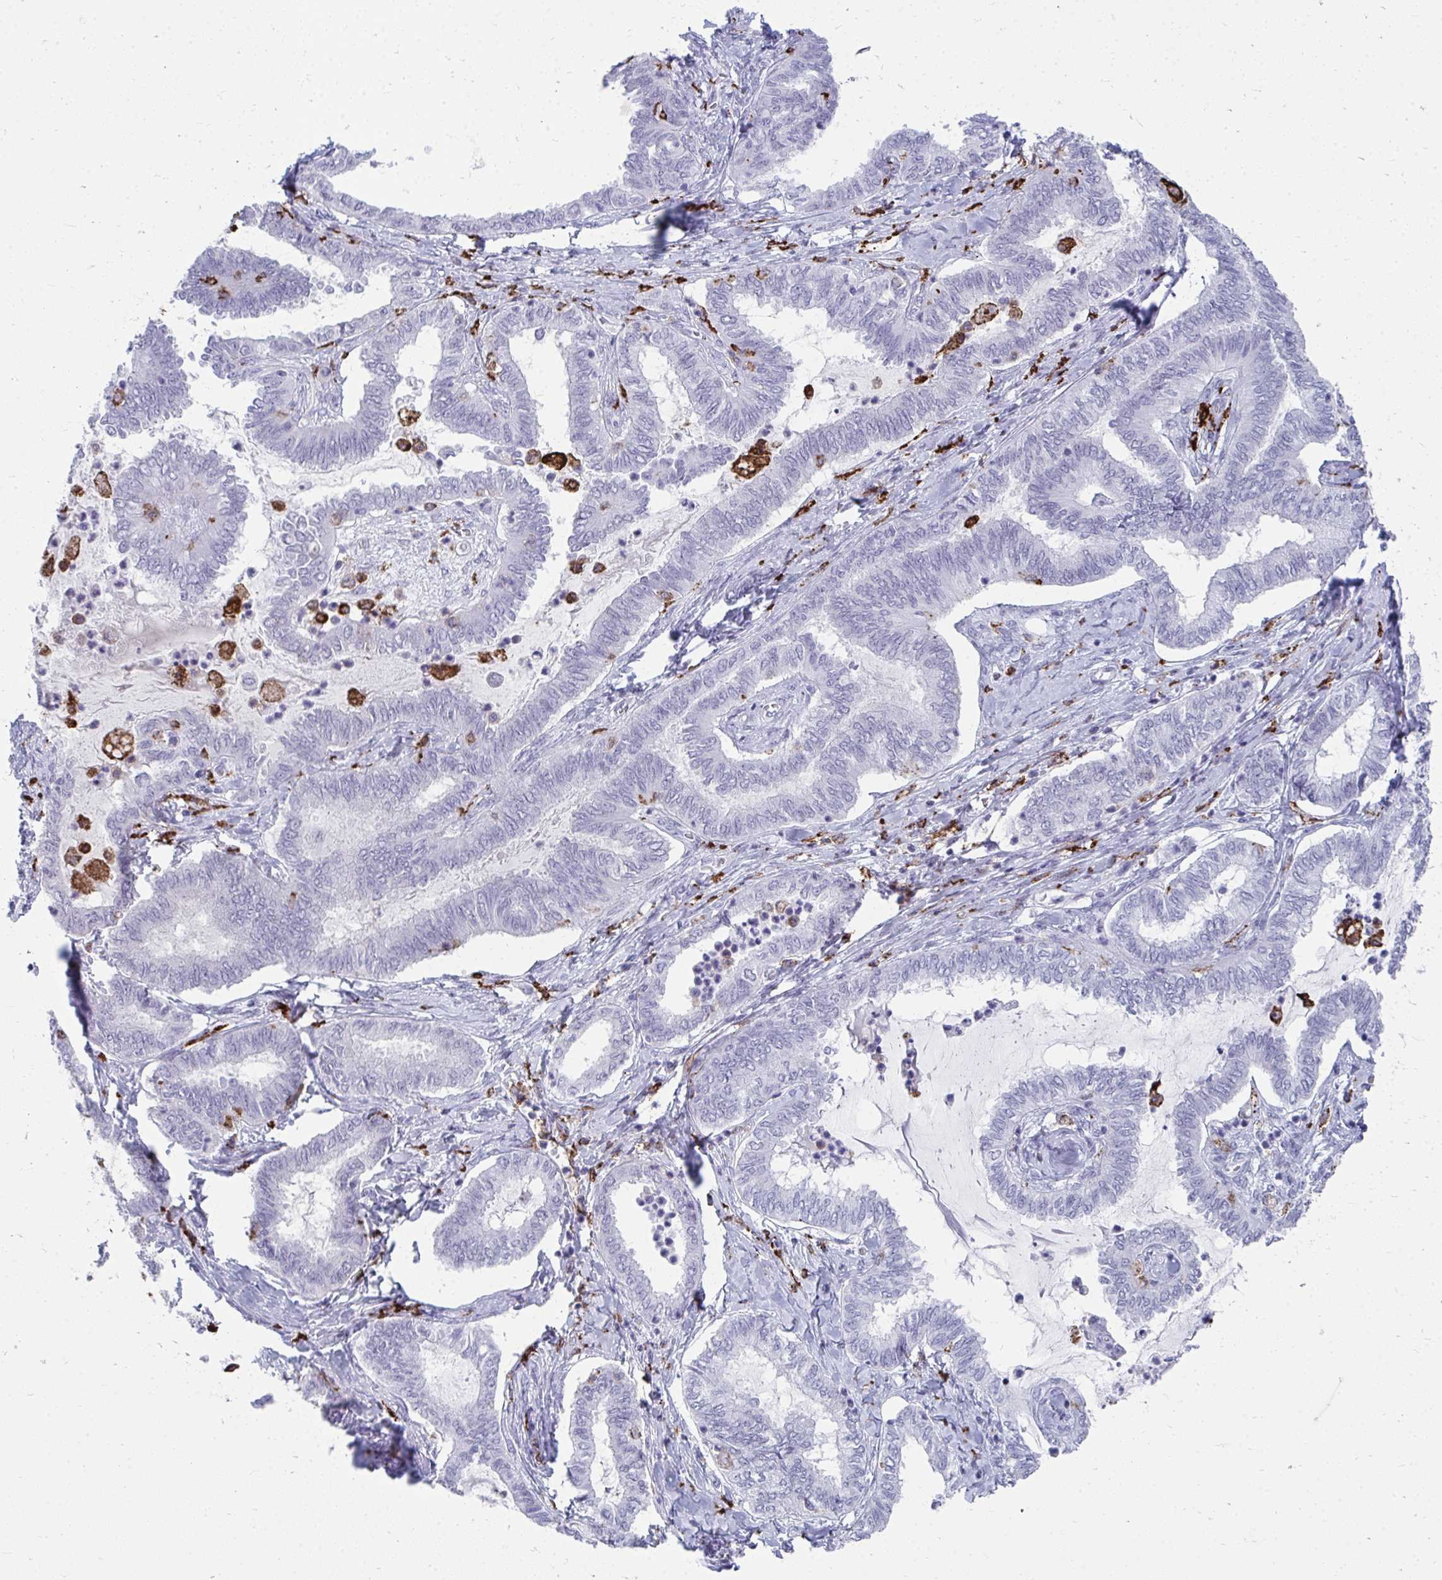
{"staining": {"intensity": "negative", "quantity": "none", "location": "none"}, "tissue": "ovarian cancer", "cell_type": "Tumor cells", "image_type": "cancer", "snomed": [{"axis": "morphology", "description": "Carcinoma, endometroid"}, {"axis": "topography", "description": "Ovary"}], "caption": "This is an immunohistochemistry (IHC) micrograph of human ovarian cancer (endometroid carcinoma). There is no staining in tumor cells.", "gene": "CD163", "patient": {"sex": "female", "age": 70}}